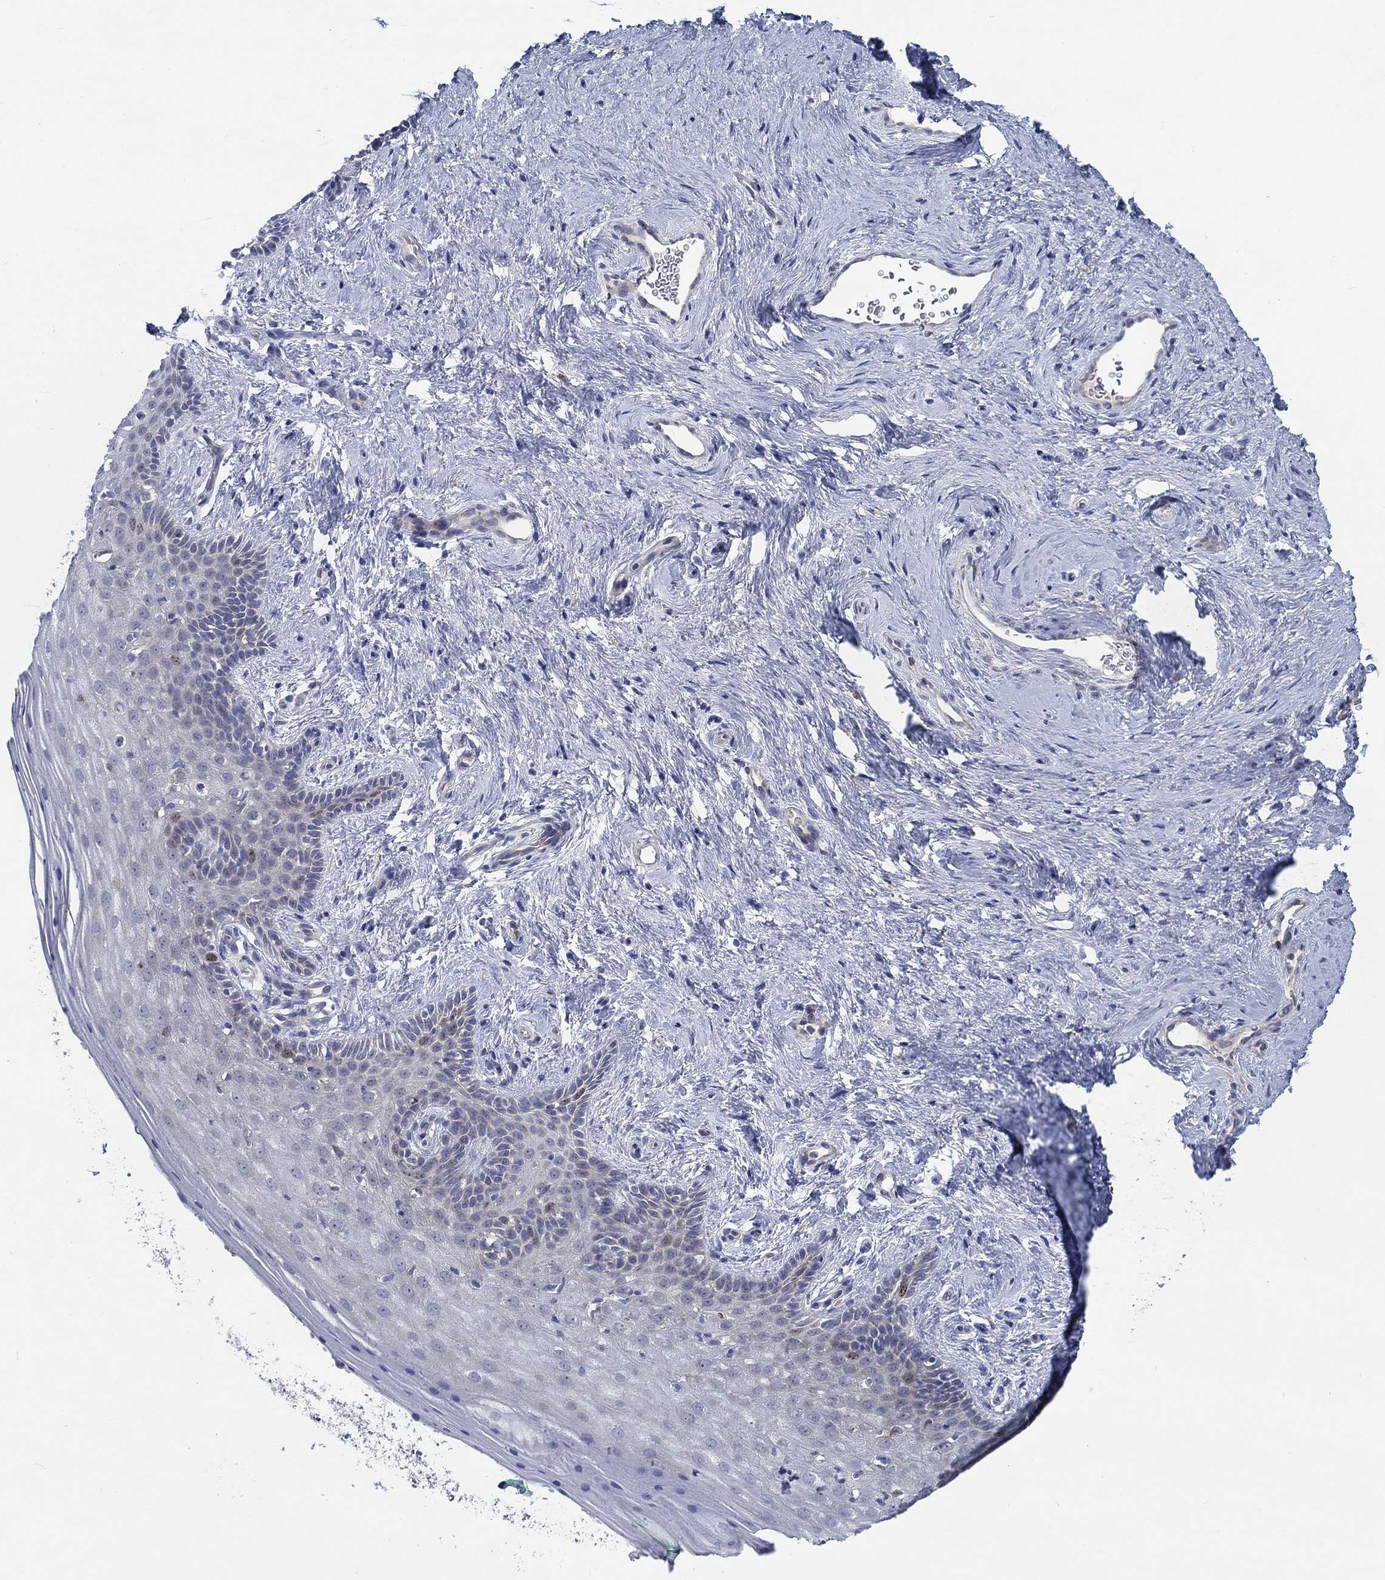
{"staining": {"intensity": "weak", "quantity": "<25%", "location": "nuclear"}, "tissue": "vagina", "cell_type": "Squamous epithelial cells", "image_type": "normal", "snomed": [{"axis": "morphology", "description": "Normal tissue, NOS"}, {"axis": "topography", "description": "Vagina"}], "caption": "IHC image of unremarkable vagina stained for a protein (brown), which reveals no staining in squamous epithelial cells. (DAB immunohistochemistry, high magnification).", "gene": "MMP24", "patient": {"sex": "female", "age": 45}}